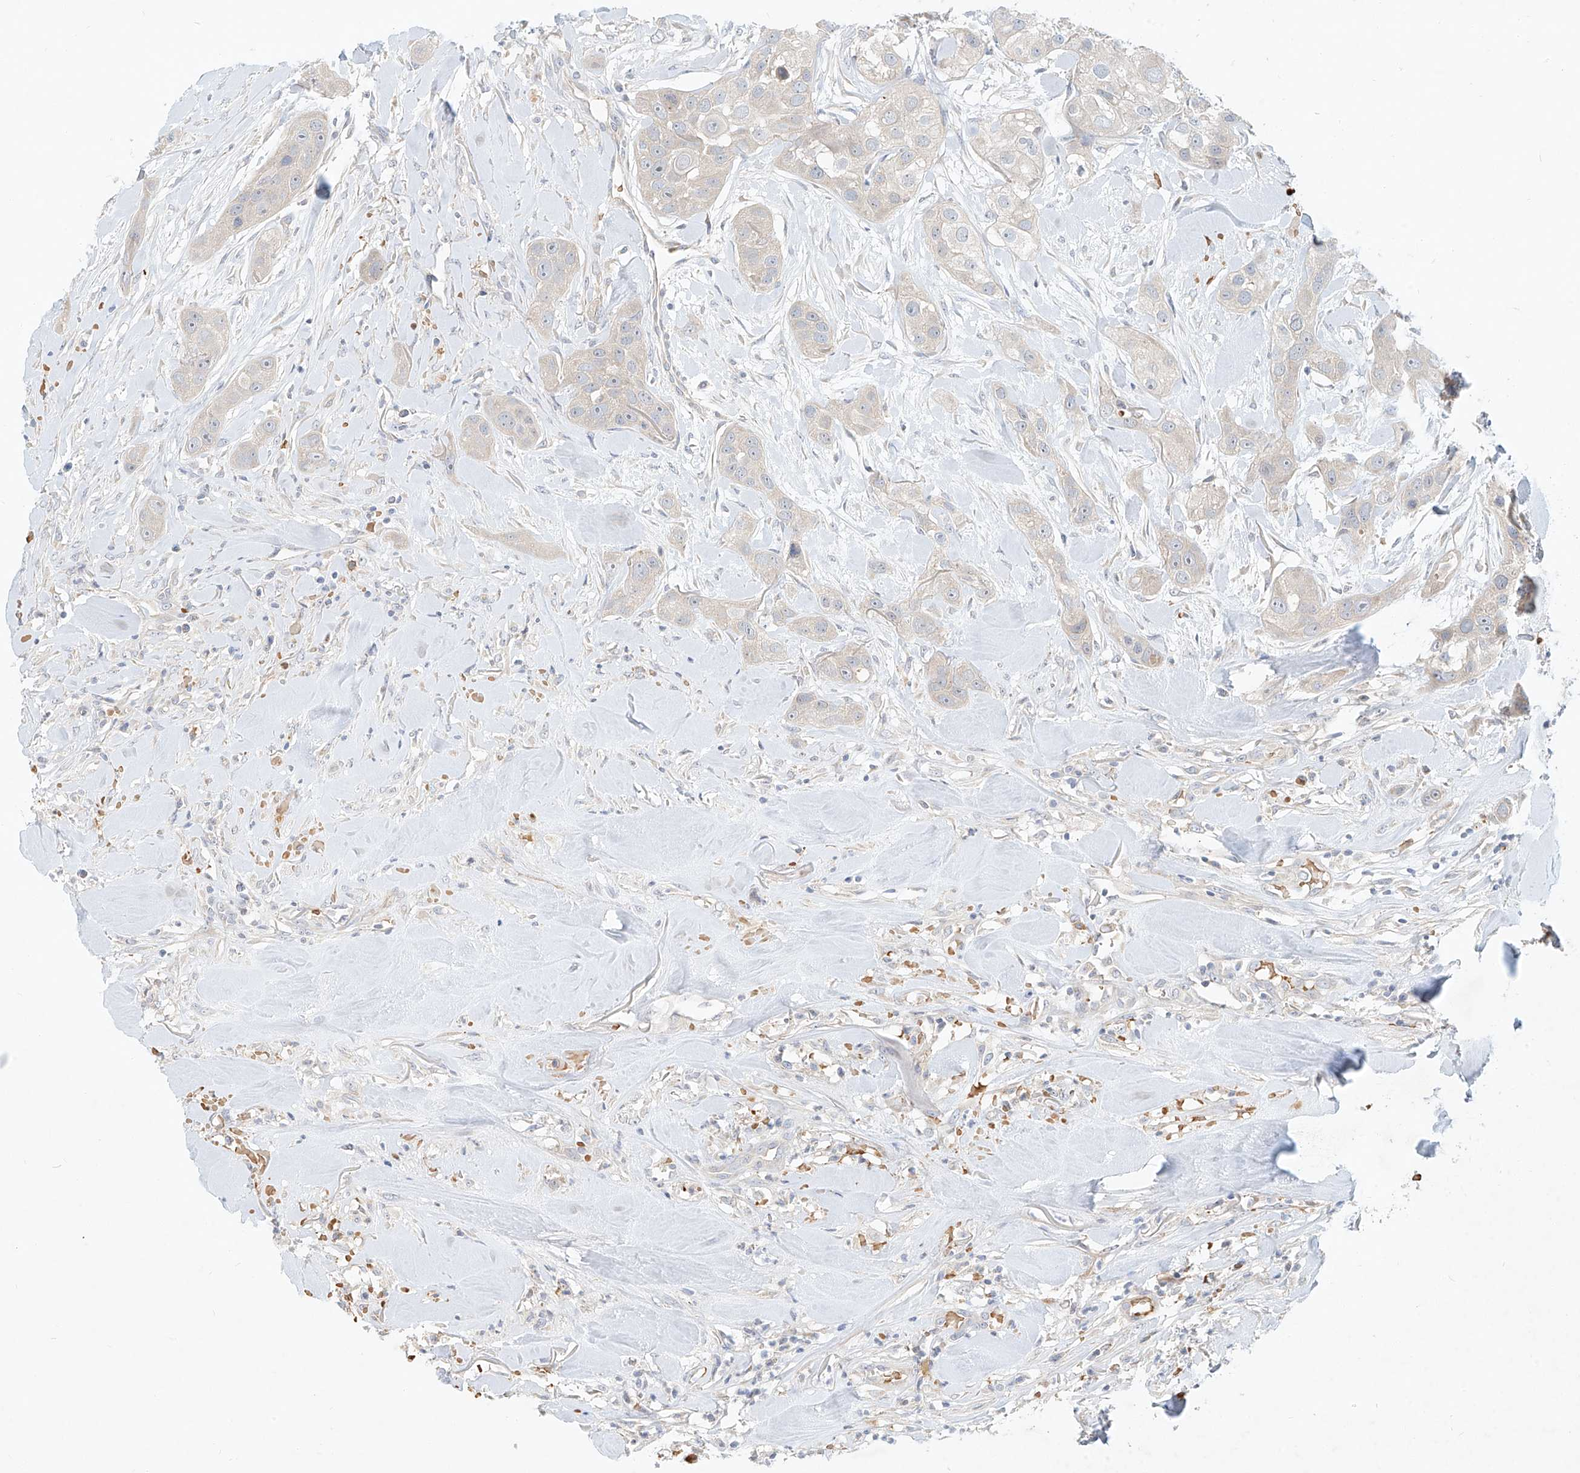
{"staining": {"intensity": "negative", "quantity": "none", "location": "none"}, "tissue": "head and neck cancer", "cell_type": "Tumor cells", "image_type": "cancer", "snomed": [{"axis": "morphology", "description": "Normal tissue, NOS"}, {"axis": "morphology", "description": "Squamous cell carcinoma, NOS"}, {"axis": "topography", "description": "Skeletal muscle"}, {"axis": "topography", "description": "Head-Neck"}], "caption": "Immunohistochemistry (IHC) photomicrograph of human head and neck cancer (squamous cell carcinoma) stained for a protein (brown), which shows no staining in tumor cells. (Brightfield microscopy of DAB immunohistochemistry (IHC) at high magnification).", "gene": "SYTL3", "patient": {"sex": "male", "age": 51}}